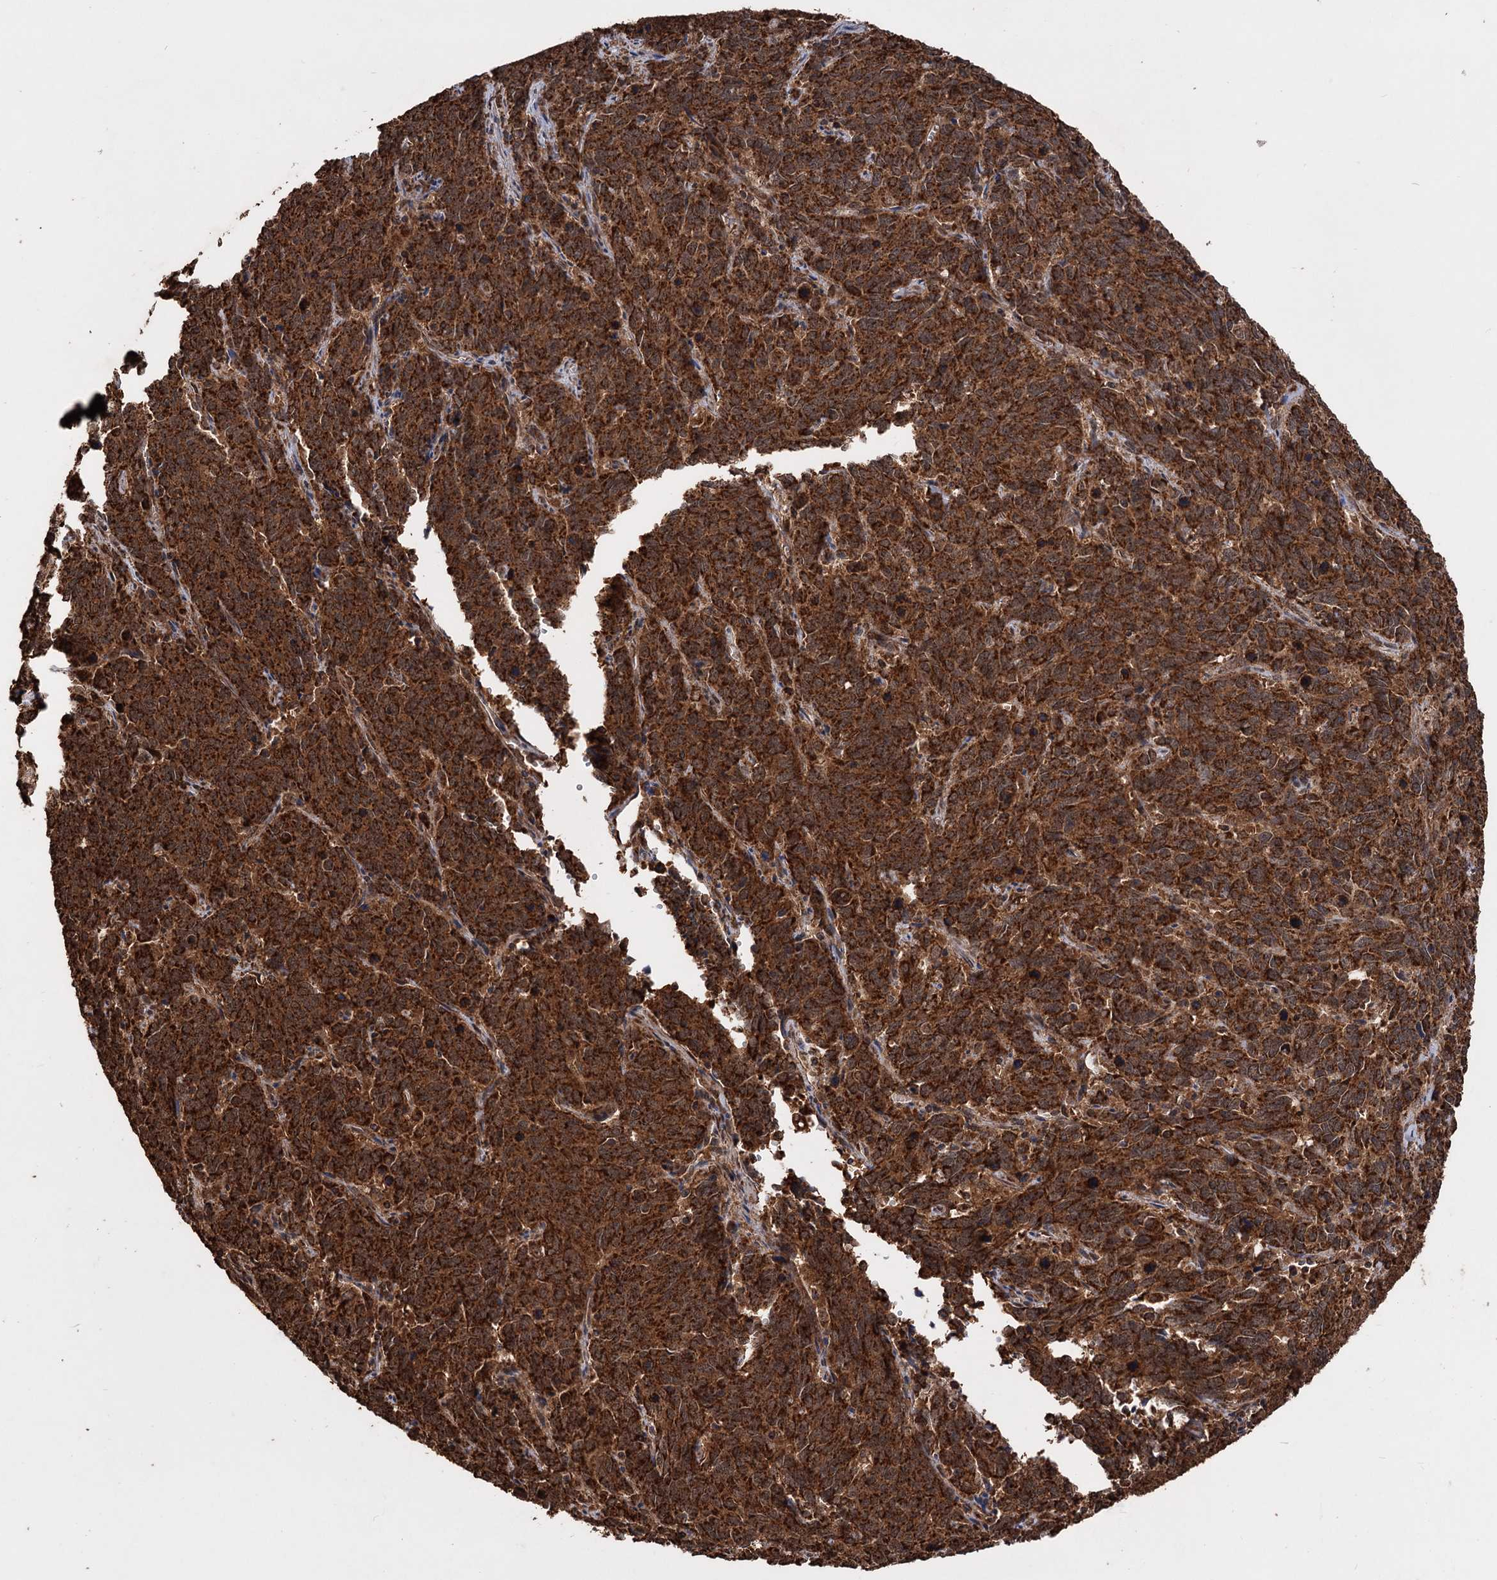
{"staining": {"intensity": "strong", "quantity": ">75%", "location": "cytoplasmic/membranous"}, "tissue": "cervical cancer", "cell_type": "Tumor cells", "image_type": "cancer", "snomed": [{"axis": "morphology", "description": "Squamous cell carcinoma, NOS"}, {"axis": "topography", "description": "Cervix"}], "caption": "Immunohistochemical staining of human squamous cell carcinoma (cervical) demonstrates strong cytoplasmic/membranous protein positivity in approximately >75% of tumor cells.", "gene": "IPO4", "patient": {"sex": "female", "age": 60}}